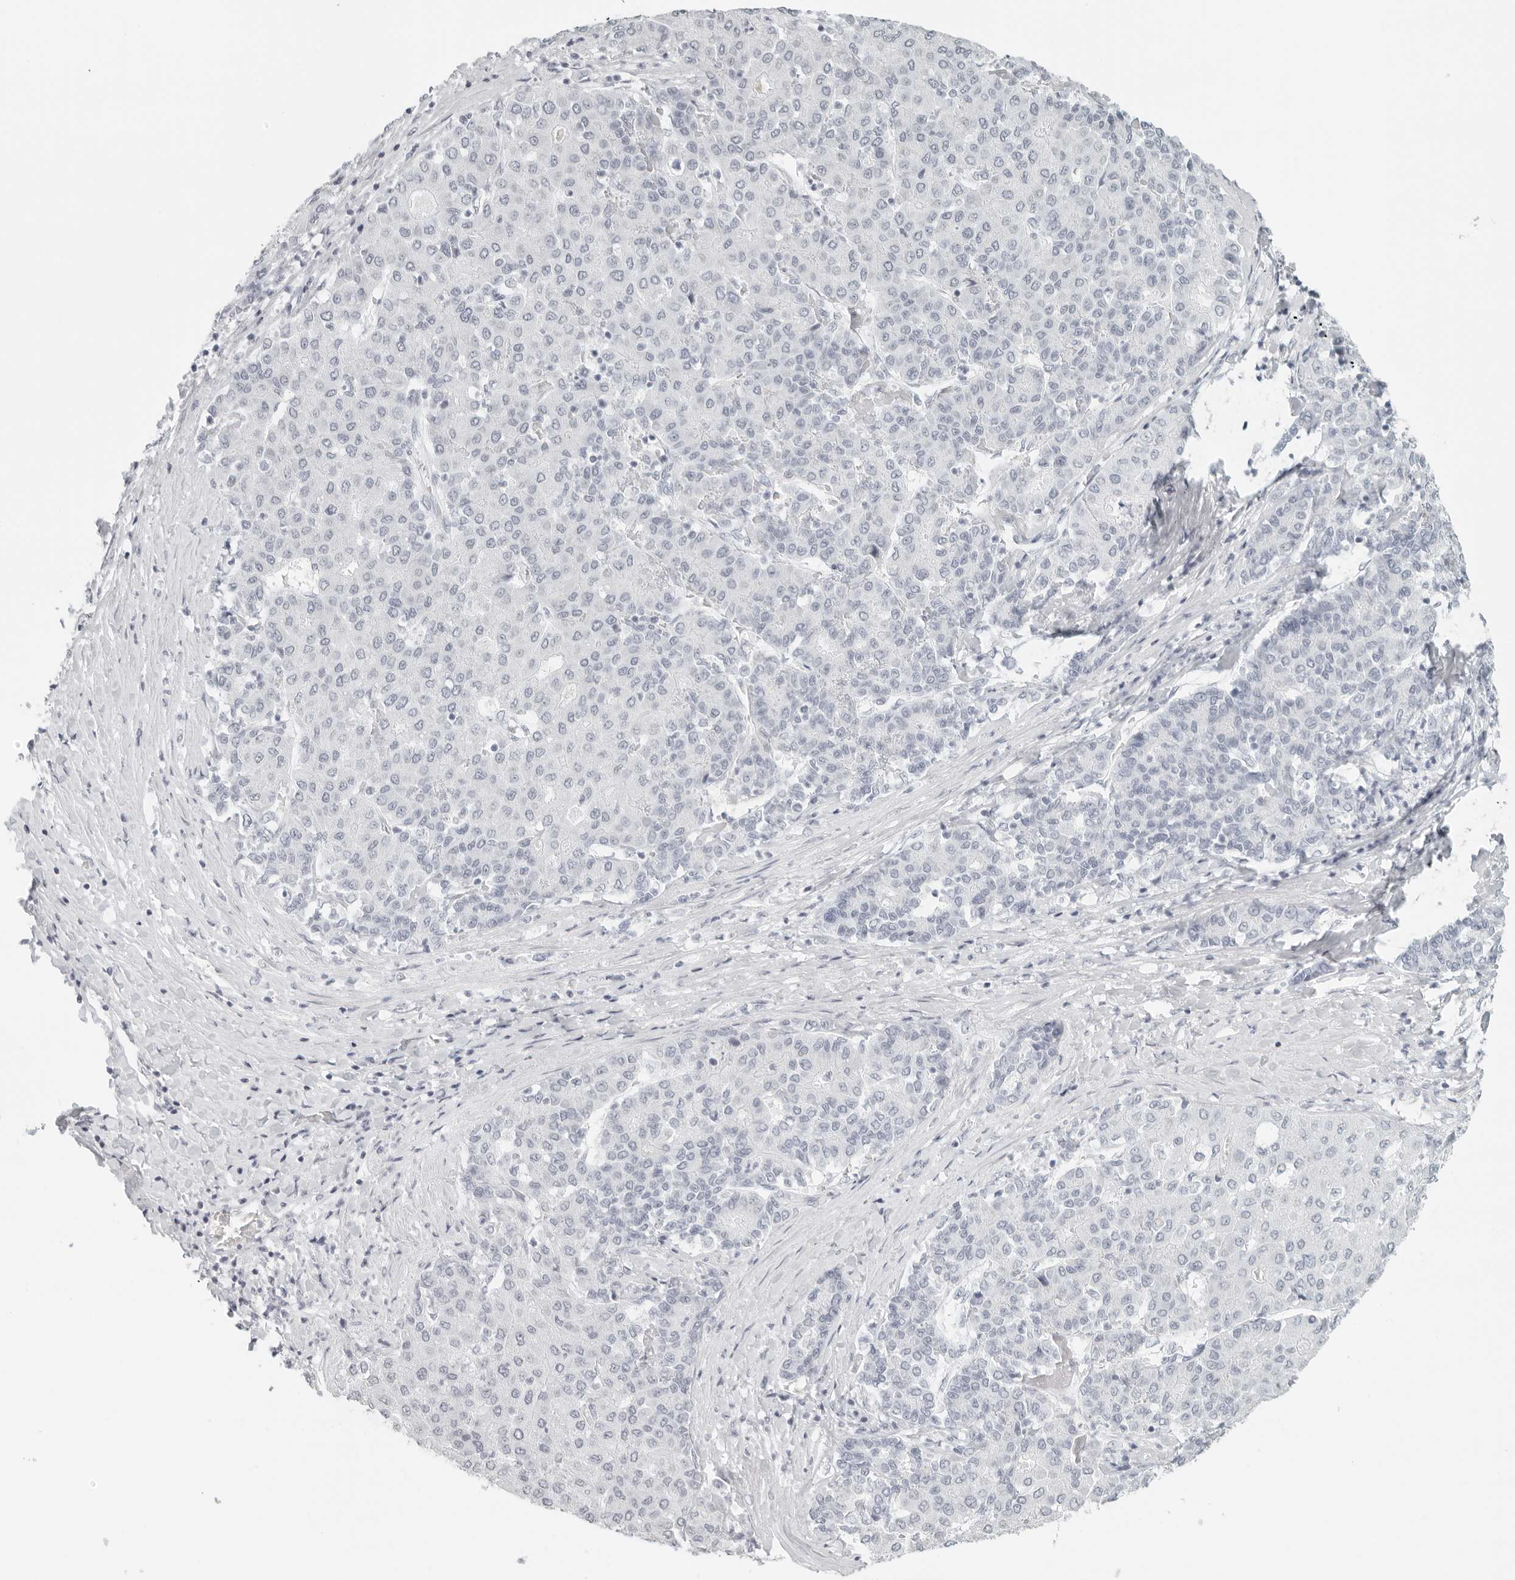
{"staining": {"intensity": "negative", "quantity": "none", "location": "none"}, "tissue": "liver cancer", "cell_type": "Tumor cells", "image_type": "cancer", "snomed": [{"axis": "morphology", "description": "Carcinoma, Hepatocellular, NOS"}, {"axis": "topography", "description": "Liver"}], "caption": "An image of liver hepatocellular carcinoma stained for a protein reveals no brown staining in tumor cells. The staining was performed using DAB to visualize the protein expression in brown, while the nuclei were stained in blue with hematoxylin (Magnification: 20x).", "gene": "RPS6KC1", "patient": {"sex": "male", "age": 65}}